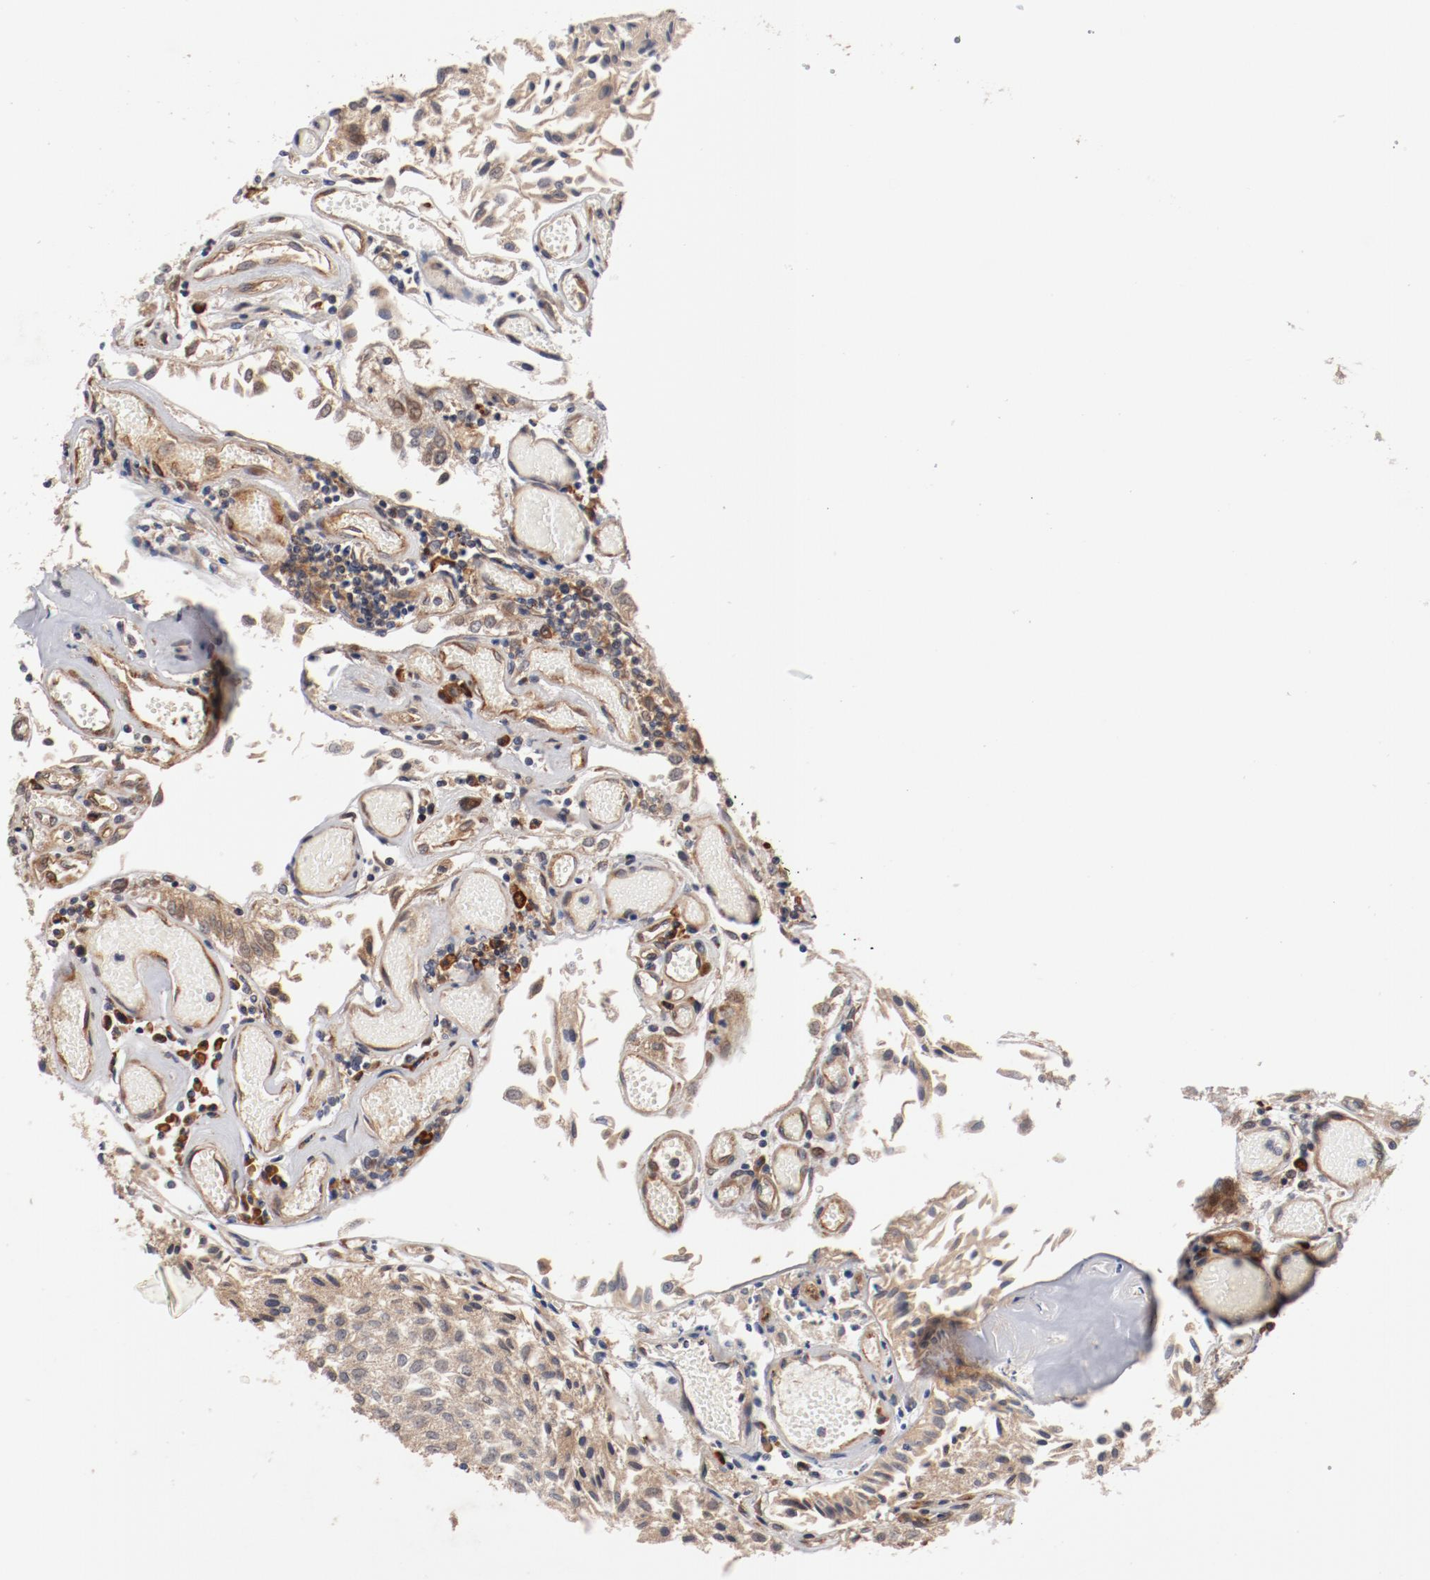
{"staining": {"intensity": "weak", "quantity": ">75%", "location": "cytoplasmic/membranous"}, "tissue": "urothelial cancer", "cell_type": "Tumor cells", "image_type": "cancer", "snomed": [{"axis": "morphology", "description": "Urothelial carcinoma, Low grade"}, {"axis": "topography", "description": "Urinary bladder"}], "caption": "Protein analysis of urothelial cancer tissue shows weak cytoplasmic/membranous expression in about >75% of tumor cells.", "gene": "PITPNM2", "patient": {"sex": "male", "age": 86}}